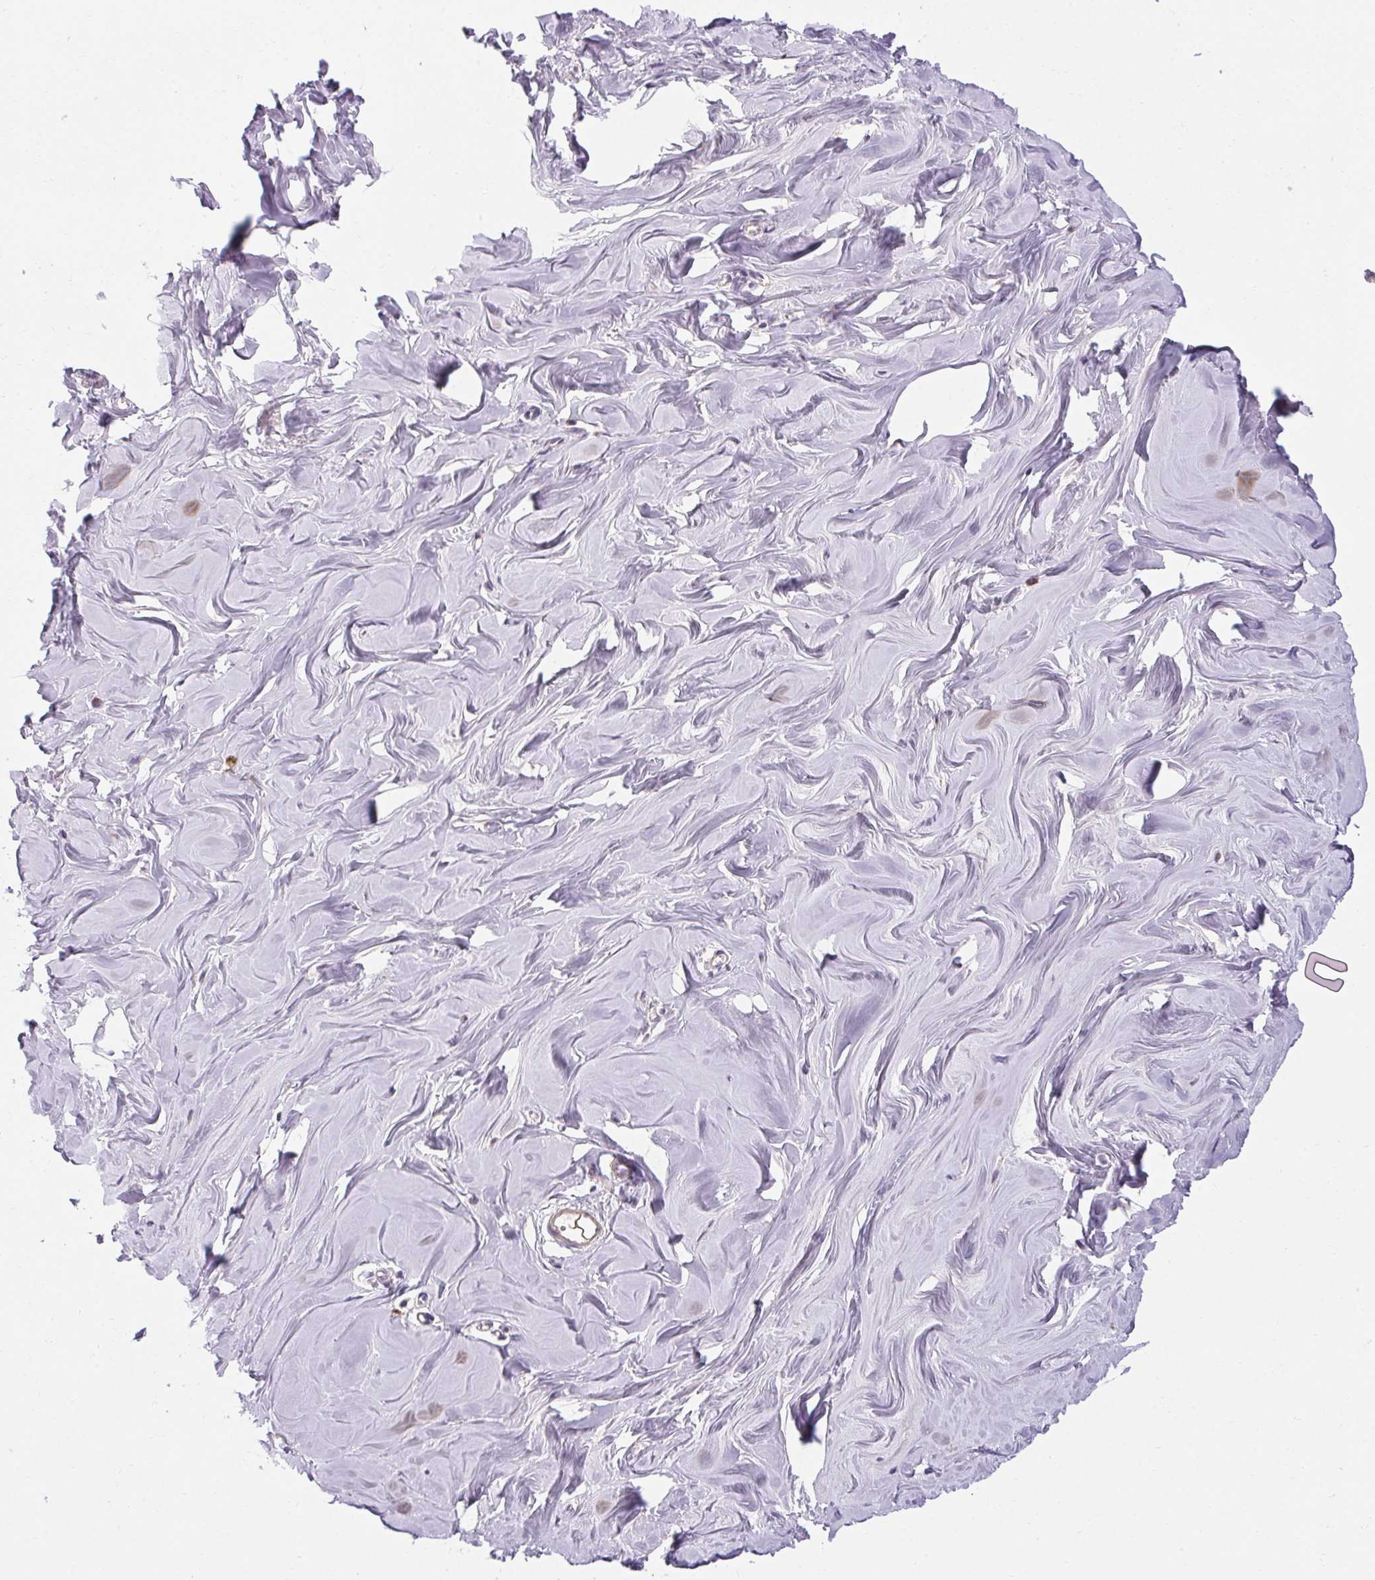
{"staining": {"intensity": "negative", "quantity": "none", "location": "none"}, "tissue": "breast", "cell_type": "Adipocytes", "image_type": "normal", "snomed": [{"axis": "morphology", "description": "Normal tissue, NOS"}, {"axis": "topography", "description": "Breast"}], "caption": "High power microscopy photomicrograph of an immunohistochemistry image of unremarkable breast, revealing no significant expression in adipocytes.", "gene": "TMEM52B", "patient": {"sex": "female", "age": 27}}